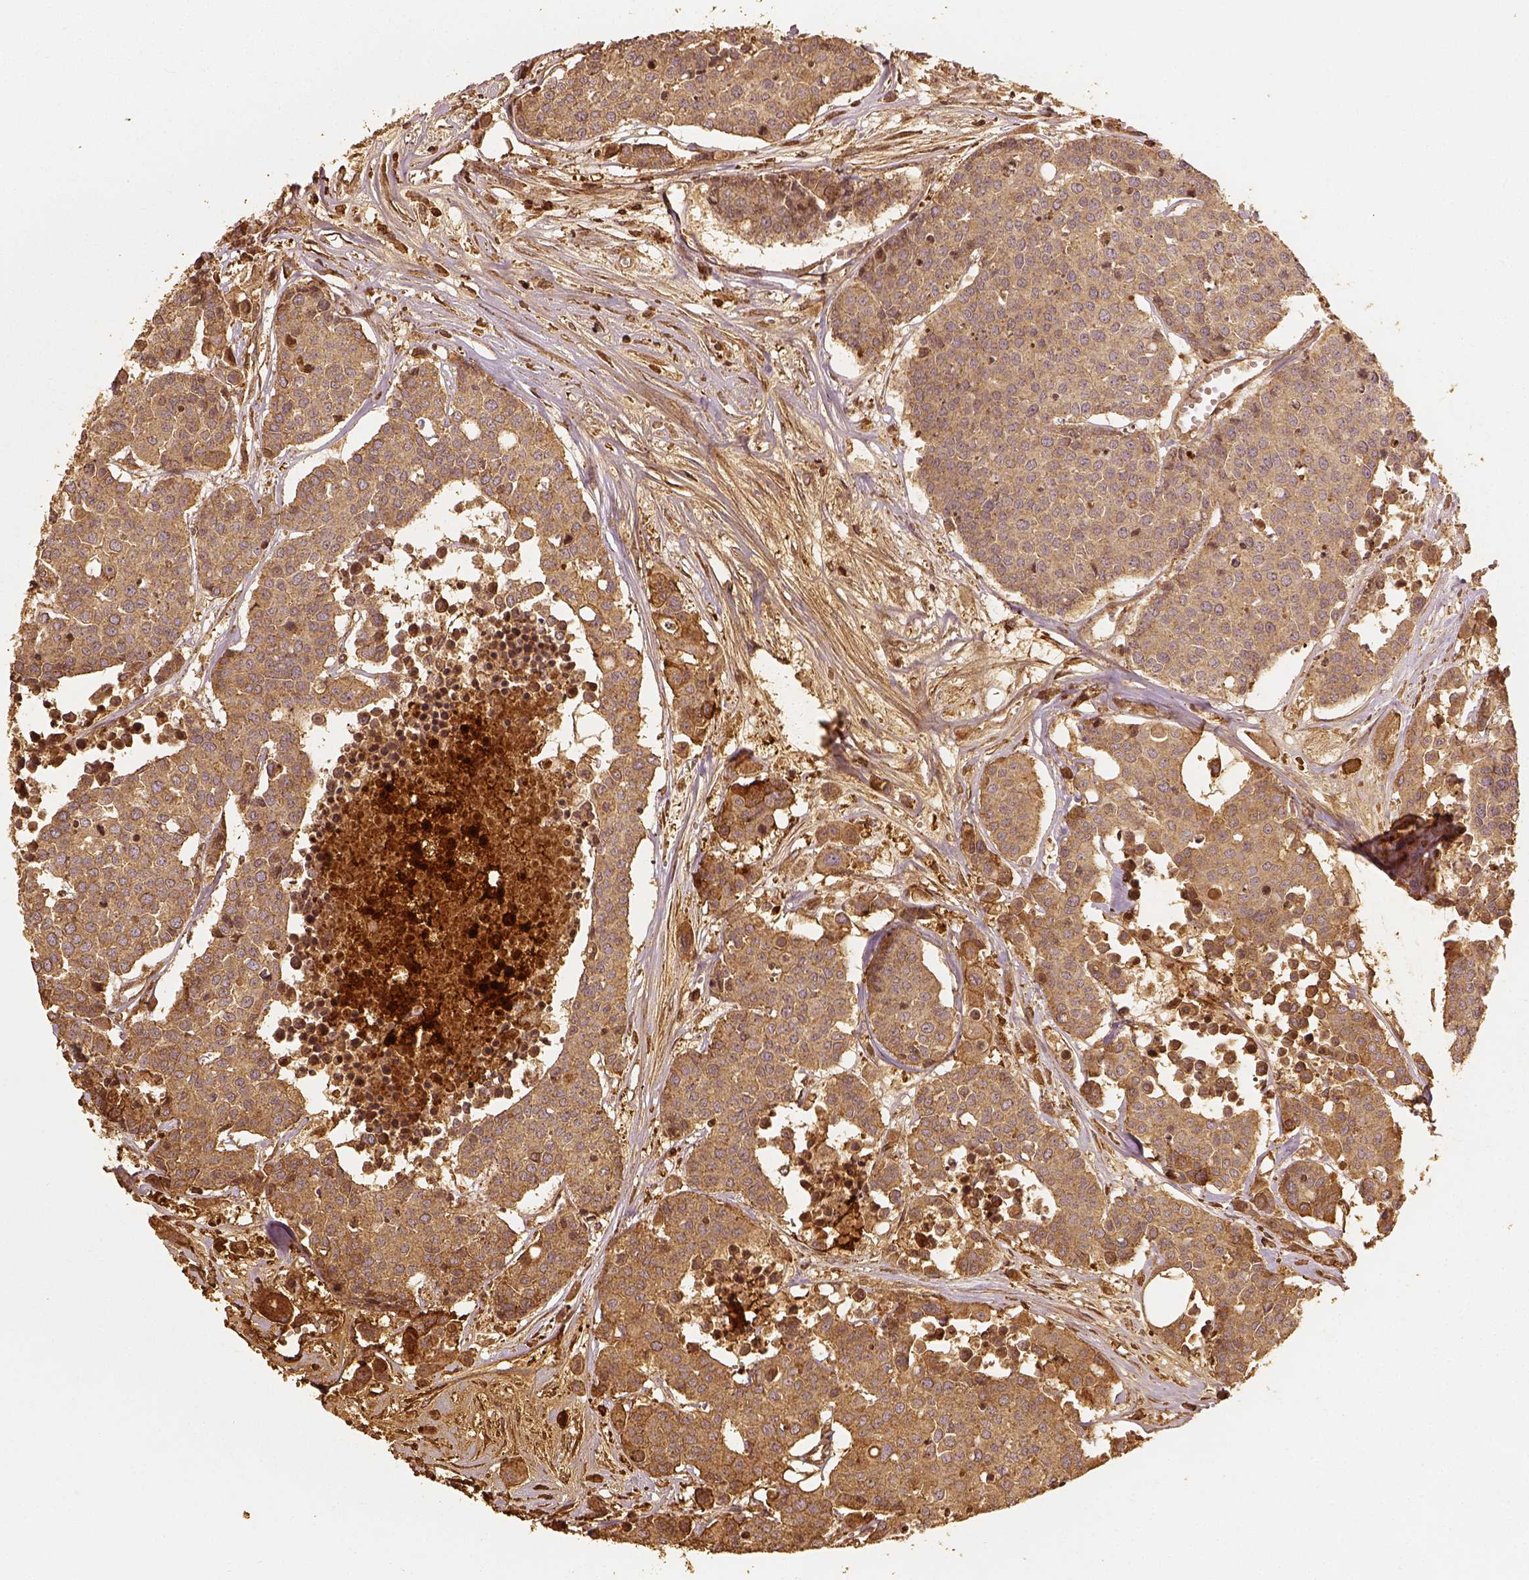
{"staining": {"intensity": "moderate", "quantity": ">75%", "location": "cytoplasmic/membranous"}, "tissue": "carcinoid", "cell_type": "Tumor cells", "image_type": "cancer", "snomed": [{"axis": "morphology", "description": "Carcinoid, malignant, NOS"}, {"axis": "topography", "description": "Colon"}], "caption": "IHC (DAB) staining of human malignant carcinoid reveals moderate cytoplasmic/membranous protein expression in about >75% of tumor cells.", "gene": "VEGFA", "patient": {"sex": "male", "age": 81}}